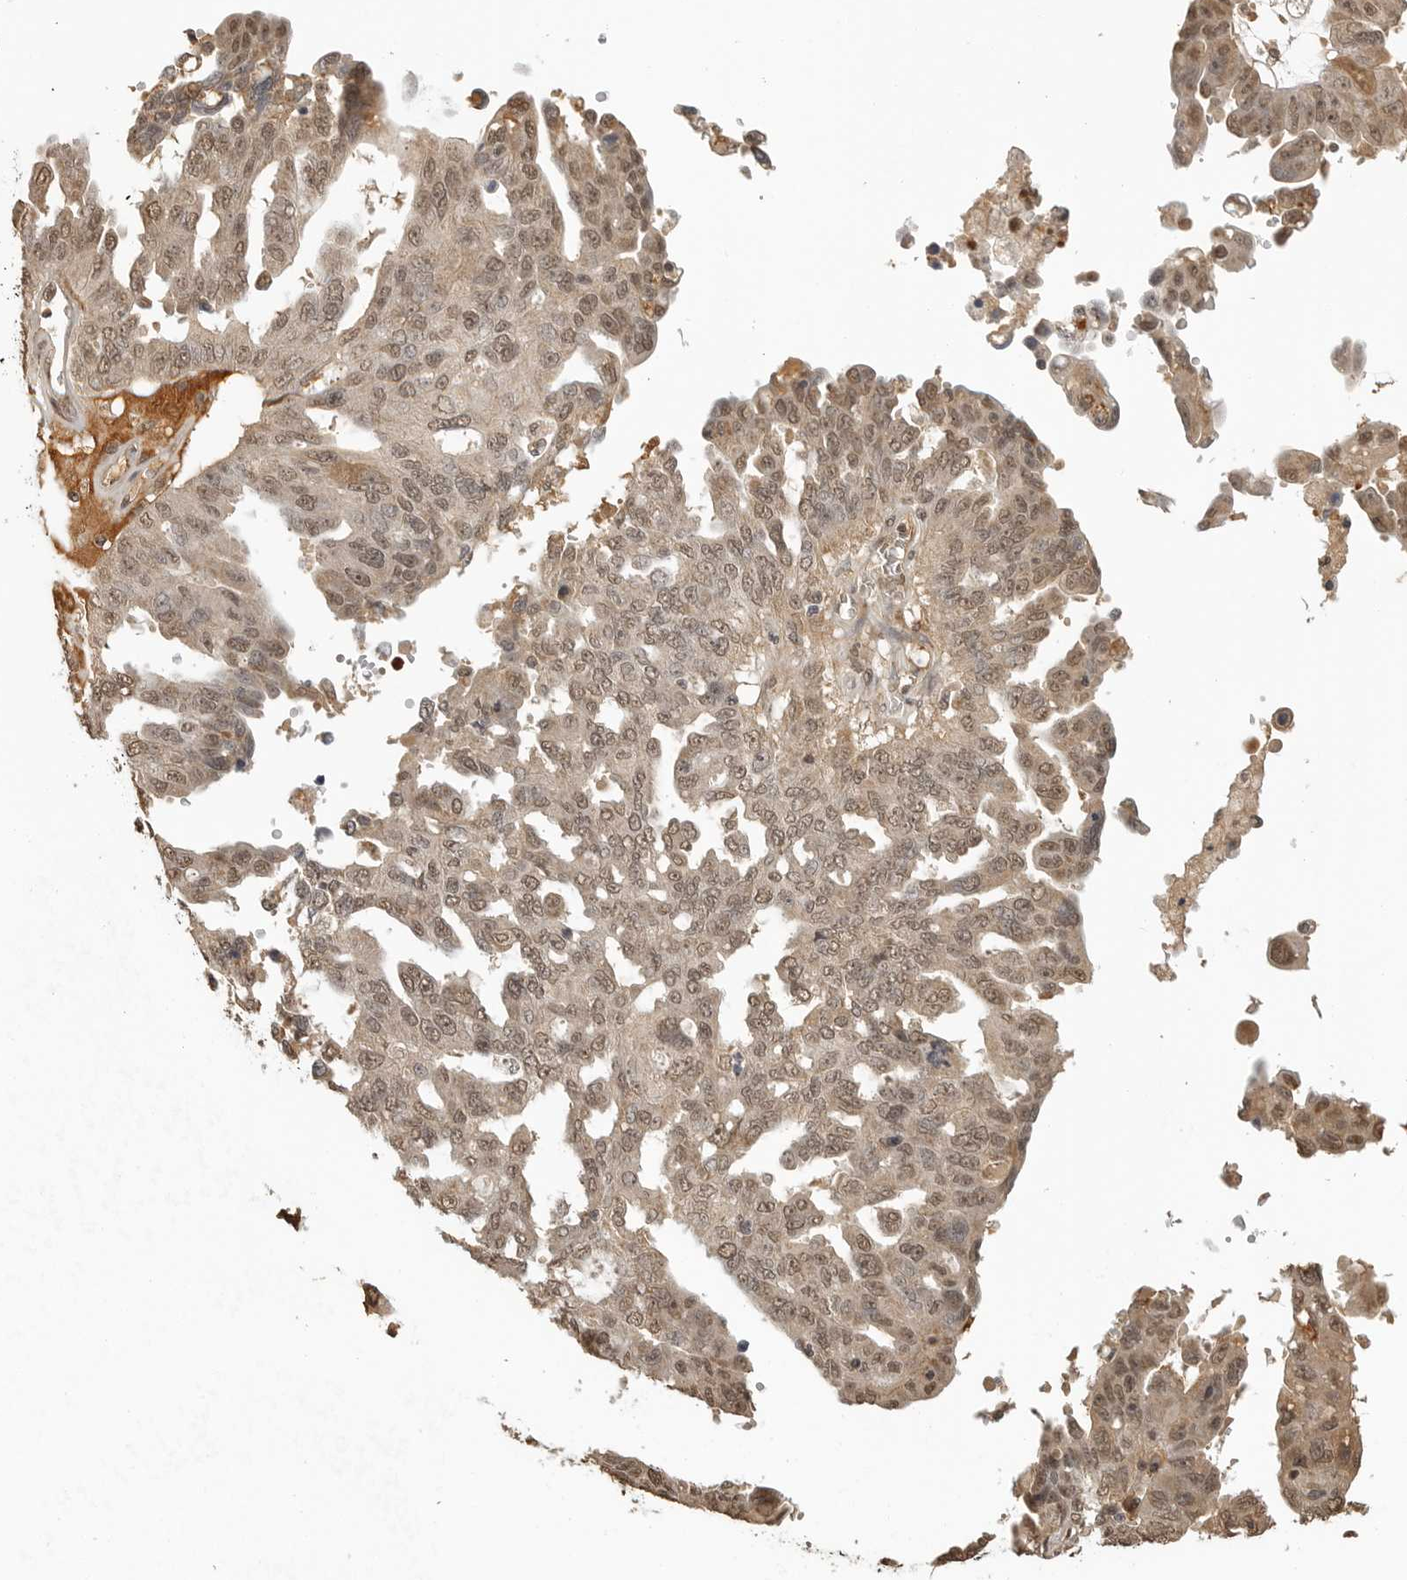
{"staining": {"intensity": "weak", "quantity": ">75%", "location": "nuclear"}, "tissue": "ovarian cancer", "cell_type": "Tumor cells", "image_type": "cancer", "snomed": [{"axis": "morphology", "description": "Carcinoma, endometroid"}, {"axis": "topography", "description": "Ovary"}], "caption": "Human ovarian cancer (endometroid carcinoma) stained with a brown dye exhibits weak nuclear positive positivity in approximately >75% of tumor cells.", "gene": "CLOCK", "patient": {"sex": "female", "age": 62}}